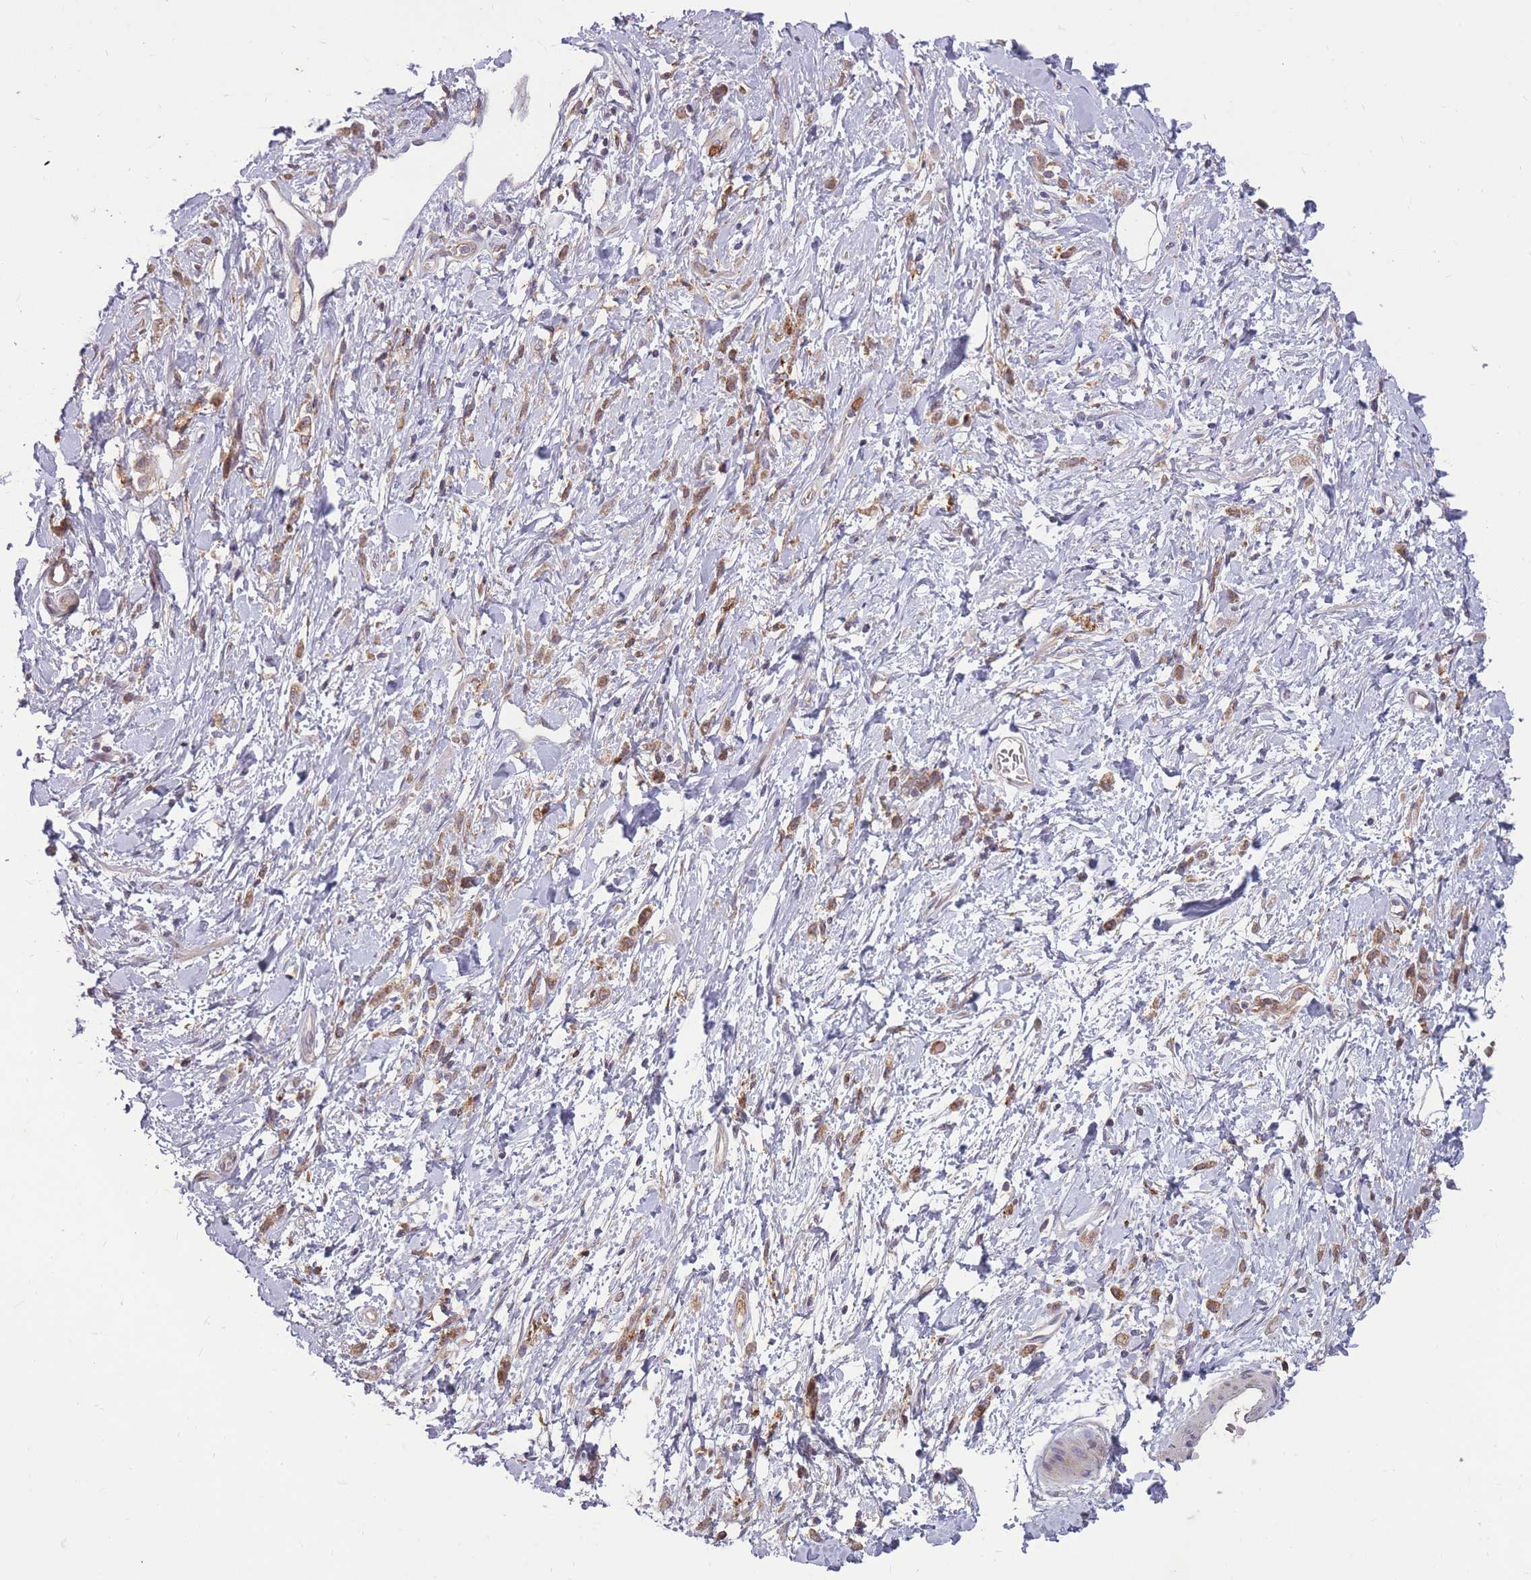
{"staining": {"intensity": "moderate", "quantity": ">75%", "location": "cytoplasmic/membranous"}, "tissue": "stomach cancer", "cell_type": "Tumor cells", "image_type": "cancer", "snomed": [{"axis": "morphology", "description": "Adenocarcinoma, NOS"}, {"axis": "topography", "description": "Stomach"}], "caption": "Human stomach cancer (adenocarcinoma) stained for a protein (brown) shows moderate cytoplasmic/membranous positive positivity in approximately >75% of tumor cells.", "gene": "IGF2BP2", "patient": {"sex": "female", "age": 60}}